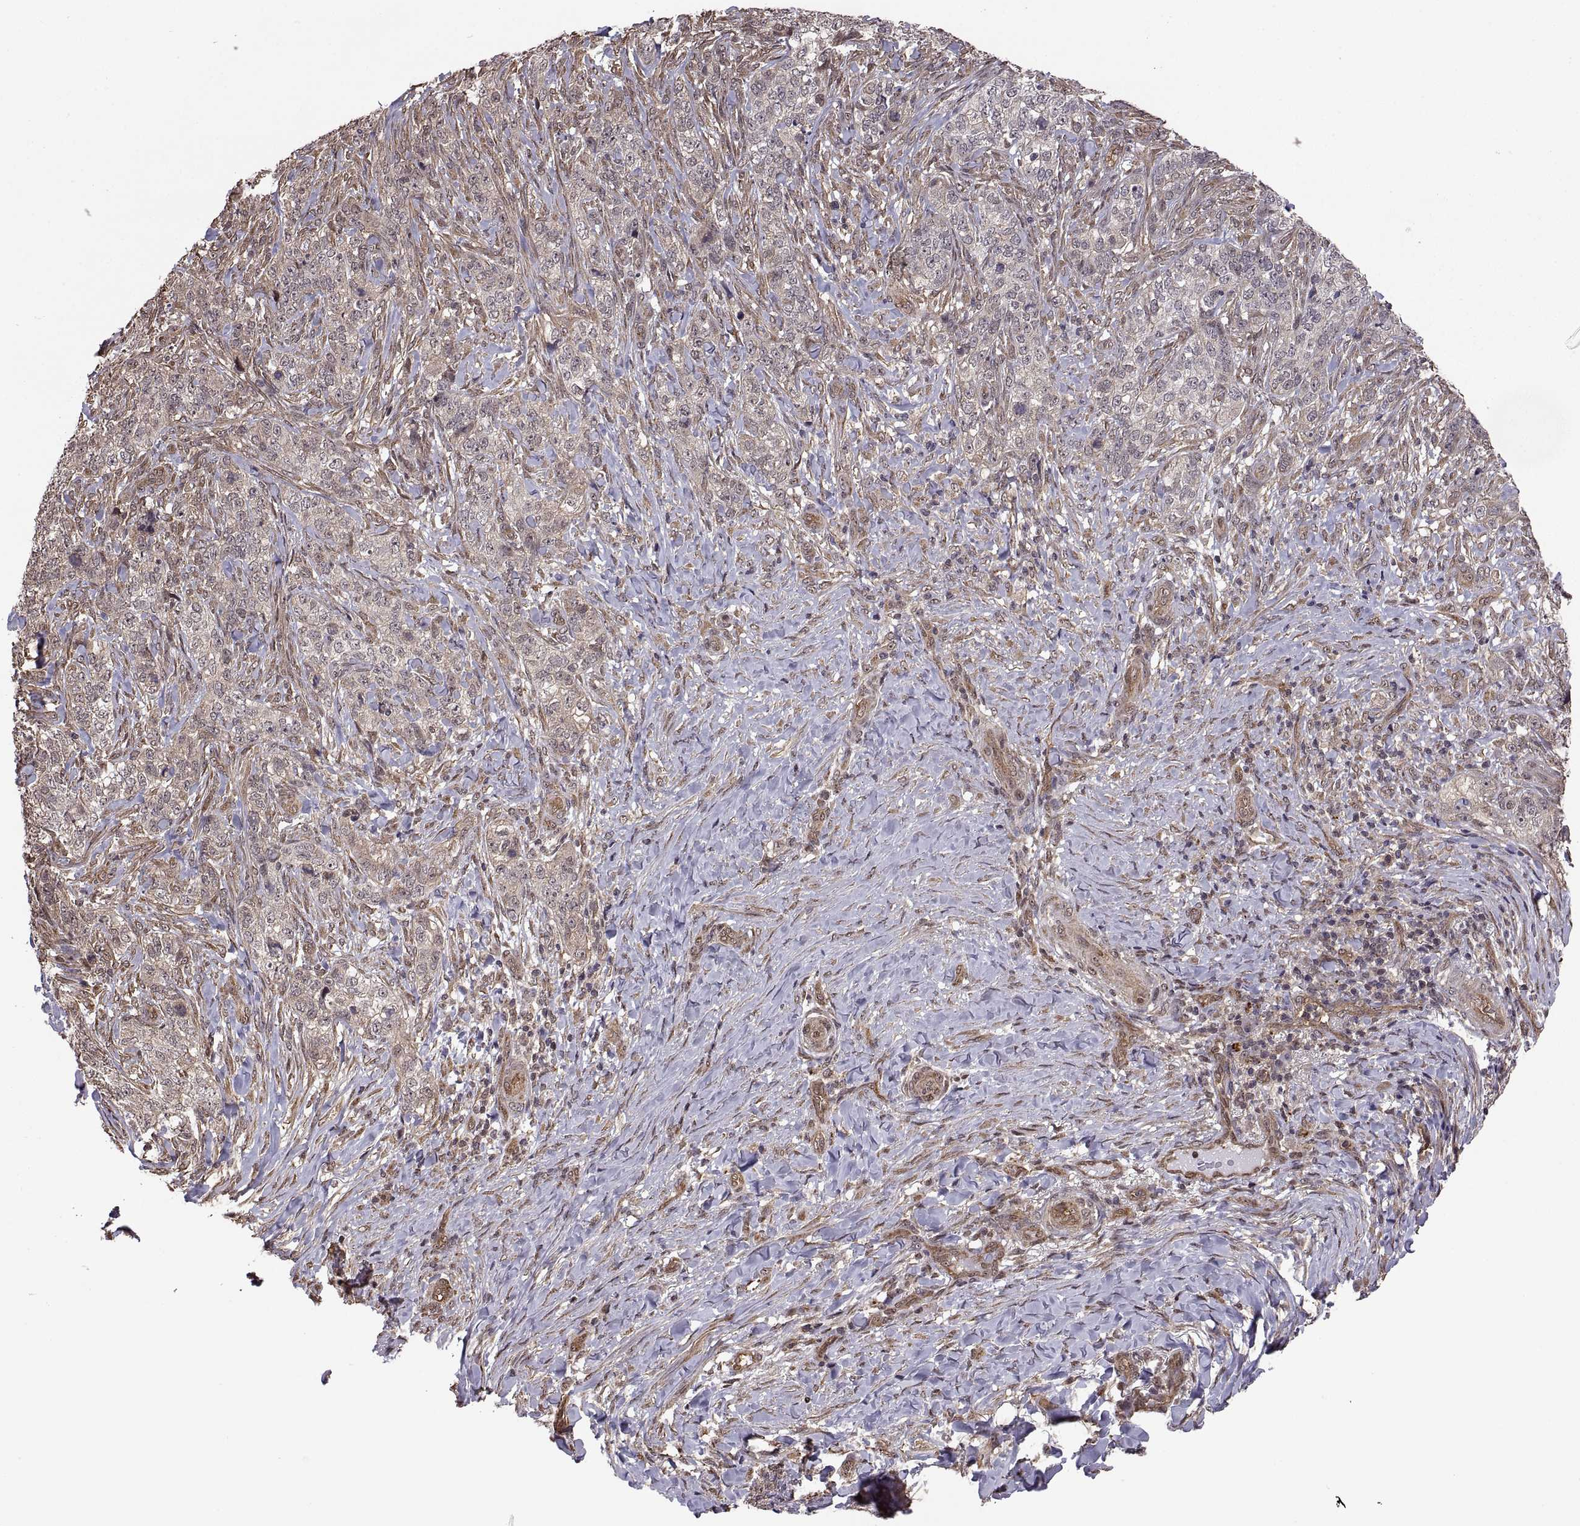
{"staining": {"intensity": "negative", "quantity": "none", "location": "none"}, "tissue": "skin cancer", "cell_type": "Tumor cells", "image_type": "cancer", "snomed": [{"axis": "morphology", "description": "Basal cell carcinoma"}, {"axis": "topography", "description": "Skin"}], "caption": "Immunohistochemistry (IHC) image of neoplastic tissue: human skin basal cell carcinoma stained with DAB (3,3'-diaminobenzidine) displays no significant protein staining in tumor cells.", "gene": "ARRB1", "patient": {"sex": "female", "age": 69}}